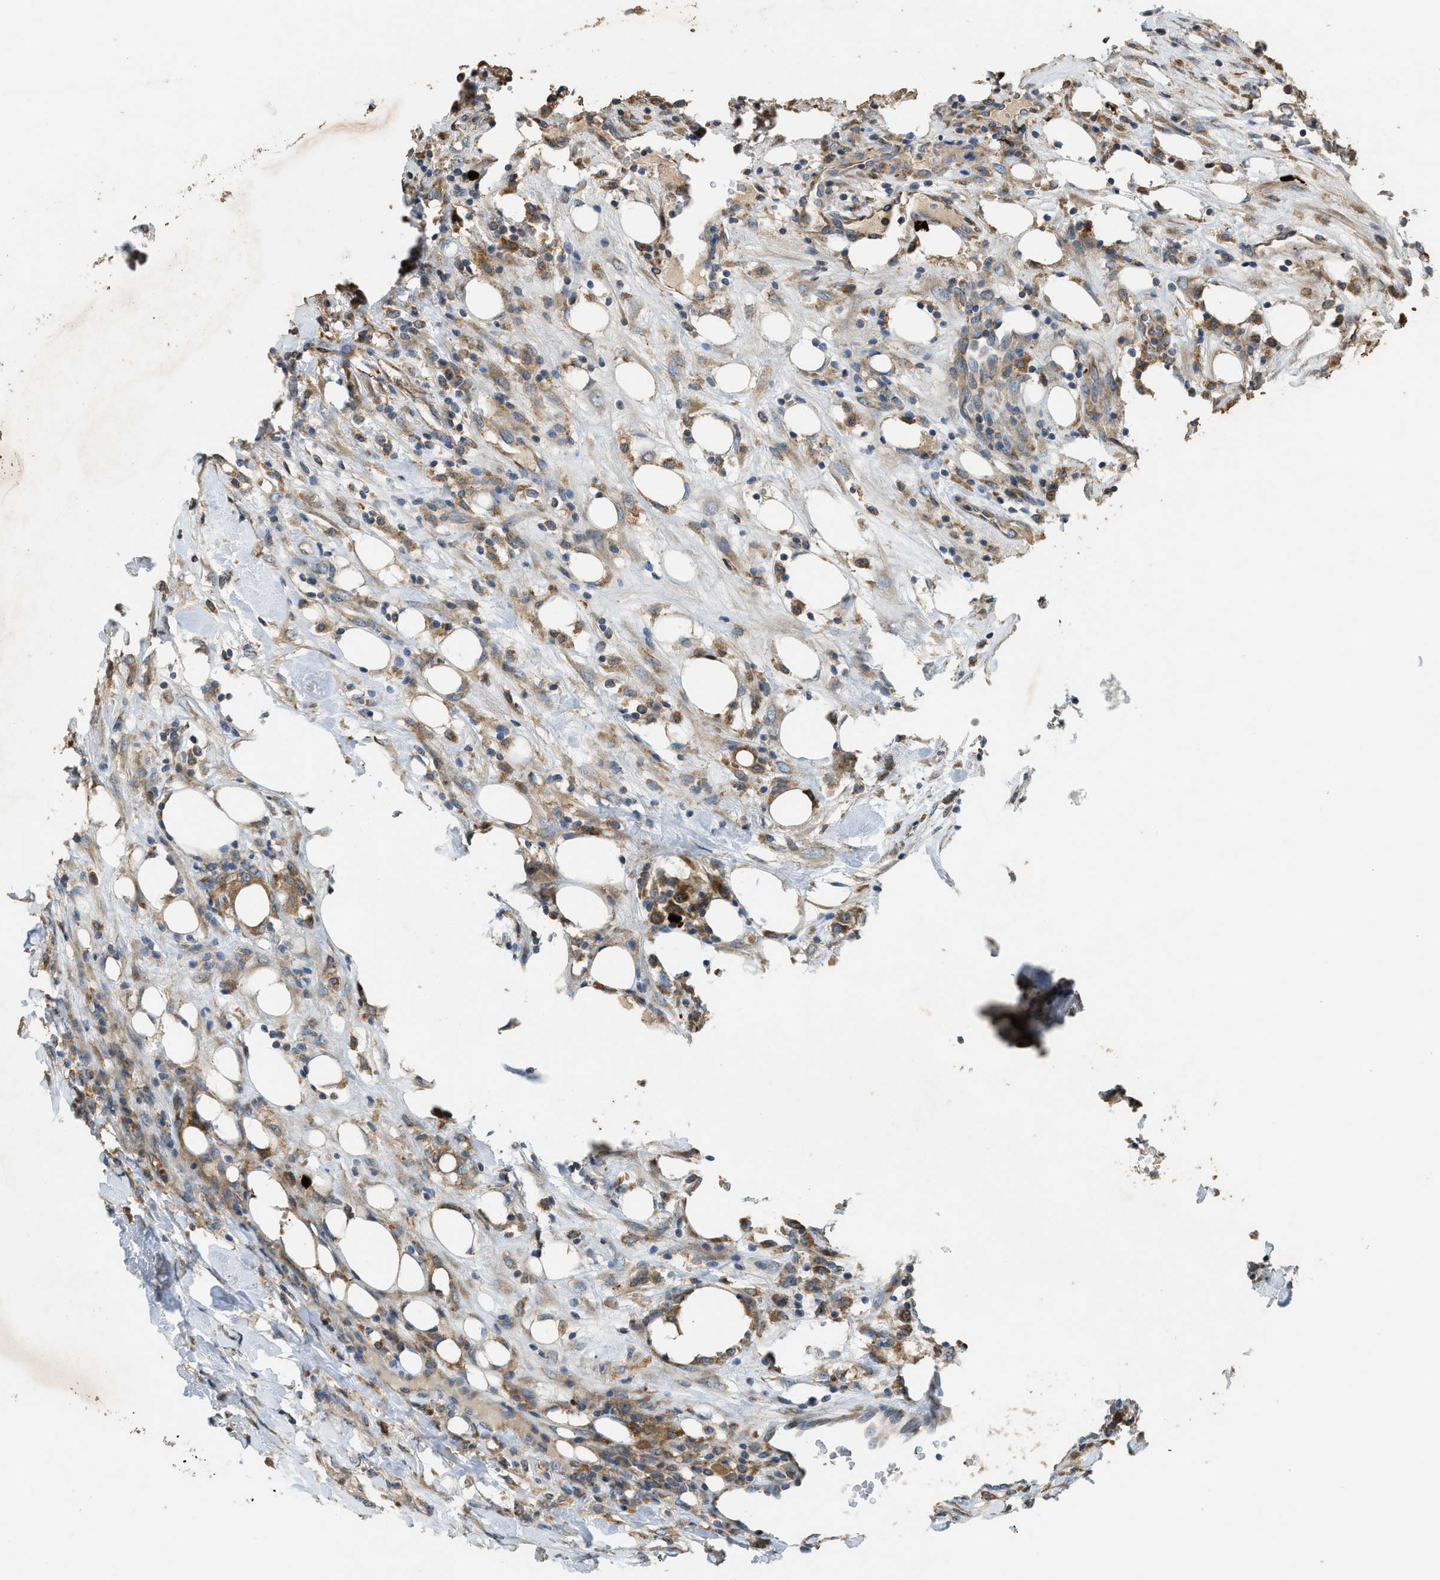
{"staining": {"intensity": "moderate", "quantity": ">75%", "location": "cytoplasmic/membranous"}, "tissue": "breast cancer", "cell_type": "Tumor cells", "image_type": "cancer", "snomed": [{"axis": "morphology", "description": "Duct carcinoma"}, {"axis": "topography", "description": "Breast"}], "caption": "Human infiltrating ductal carcinoma (breast) stained for a protein (brown) reveals moderate cytoplasmic/membranous positive positivity in approximately >75% of tumor cells.", "gene": "TMEM68", "patient": {"sex": "female", "age": 37}}